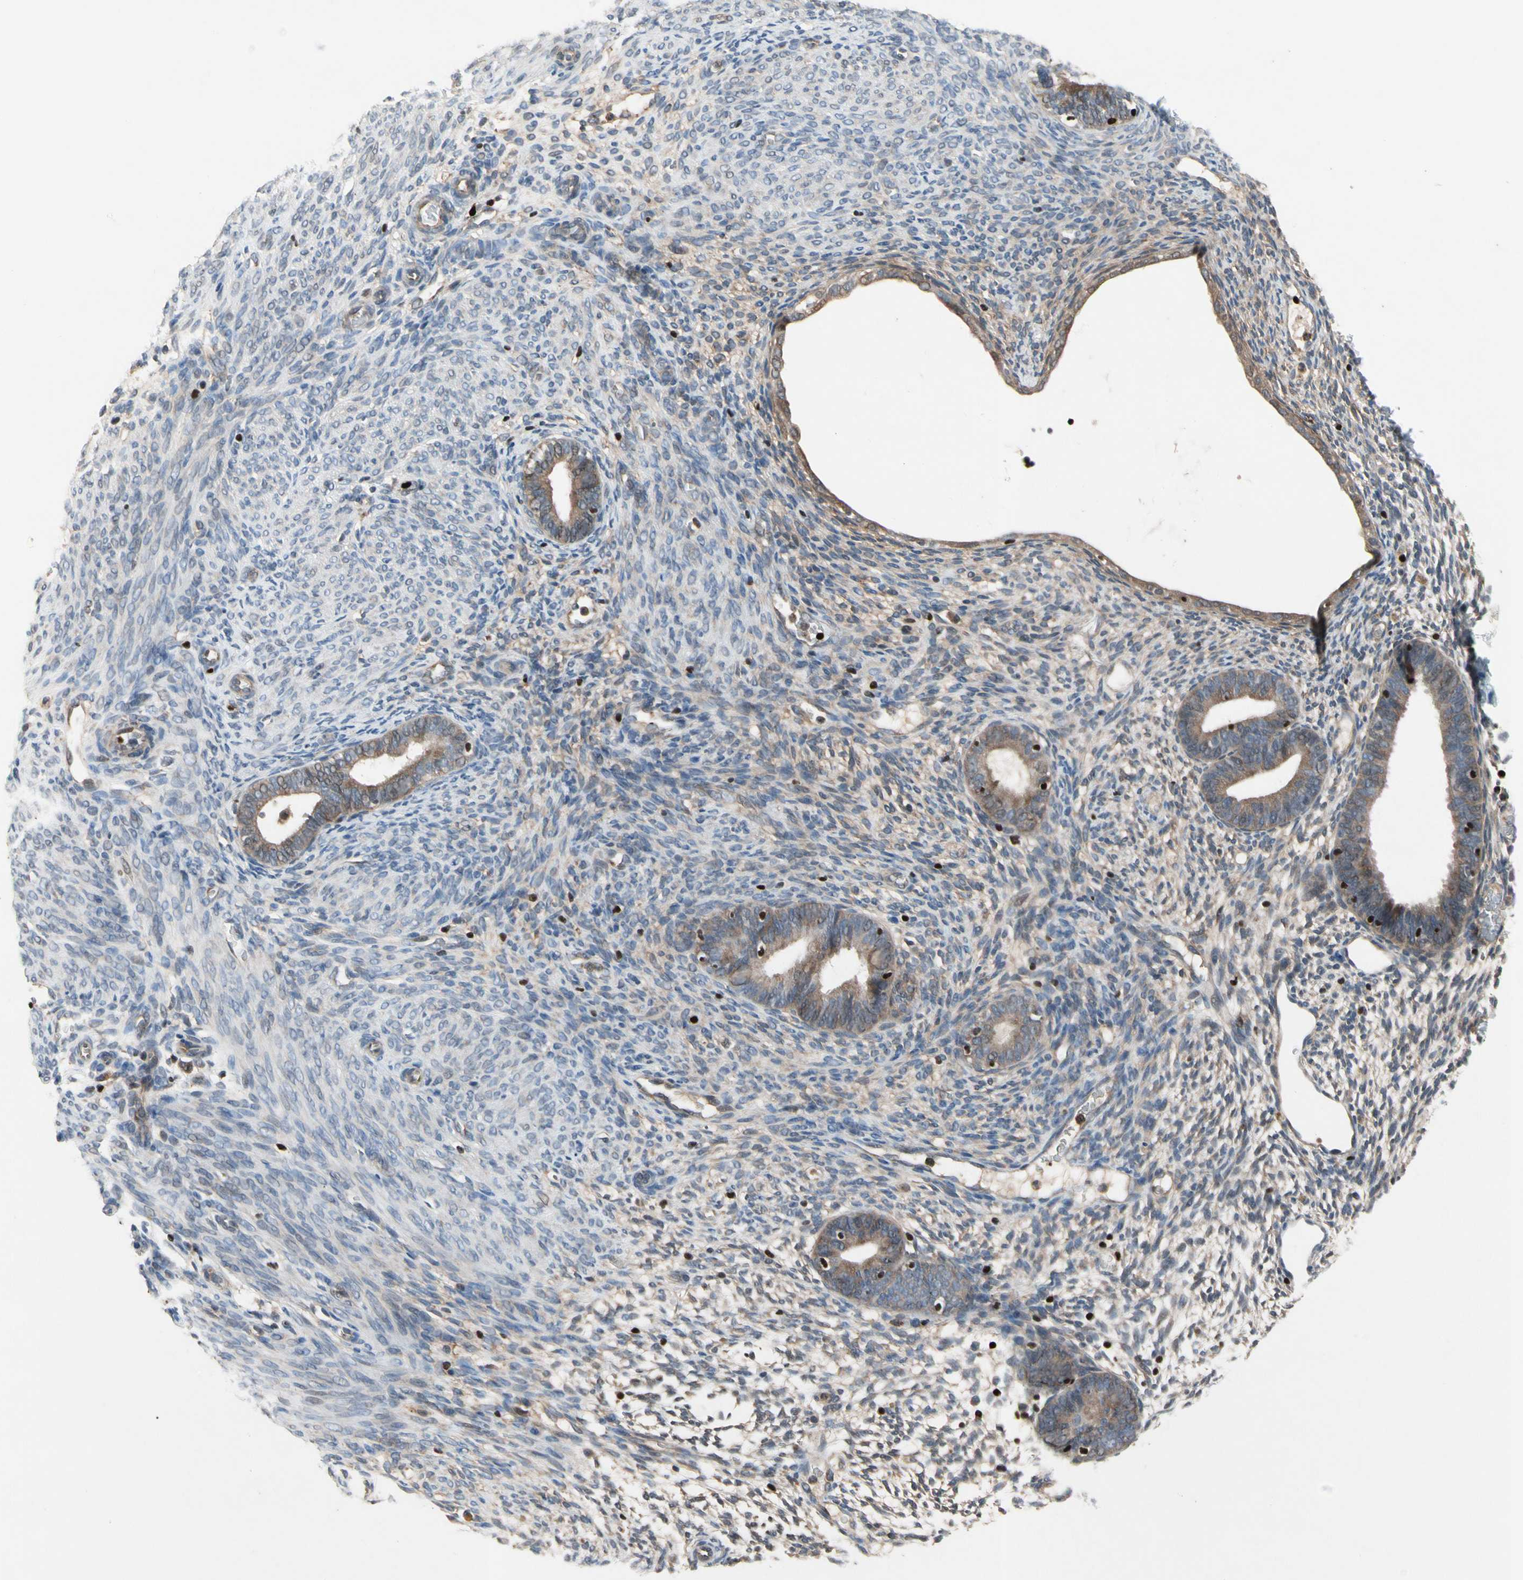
{"staining": {"intensity": "negative", "quantity": "none", "location": "none"}, "tissue": "endometrium", "cell_type": "Cells in endometrial stroma", "image_type": "normal", "snomed": [{"axis": "morphology", "description": "Normal tissue, NOS"}, {"axis": "morphology", "description": "Atrophy, NOS"}, {"axis": "topography", "description": "Uterus"}, {"axis": "topography", "description": "Endometrium"}], "caption": "An immunohistochemistry (IHC) photomicrograph of unremarkable endometrium is shown. There is no staining in cells in endometrial stroma of endometrium. (DAB (3,3'-diaminobenzidine) IHC, high magnification).", "gene": "TBX21", "patient": {"sex": "female", "age": 68}}